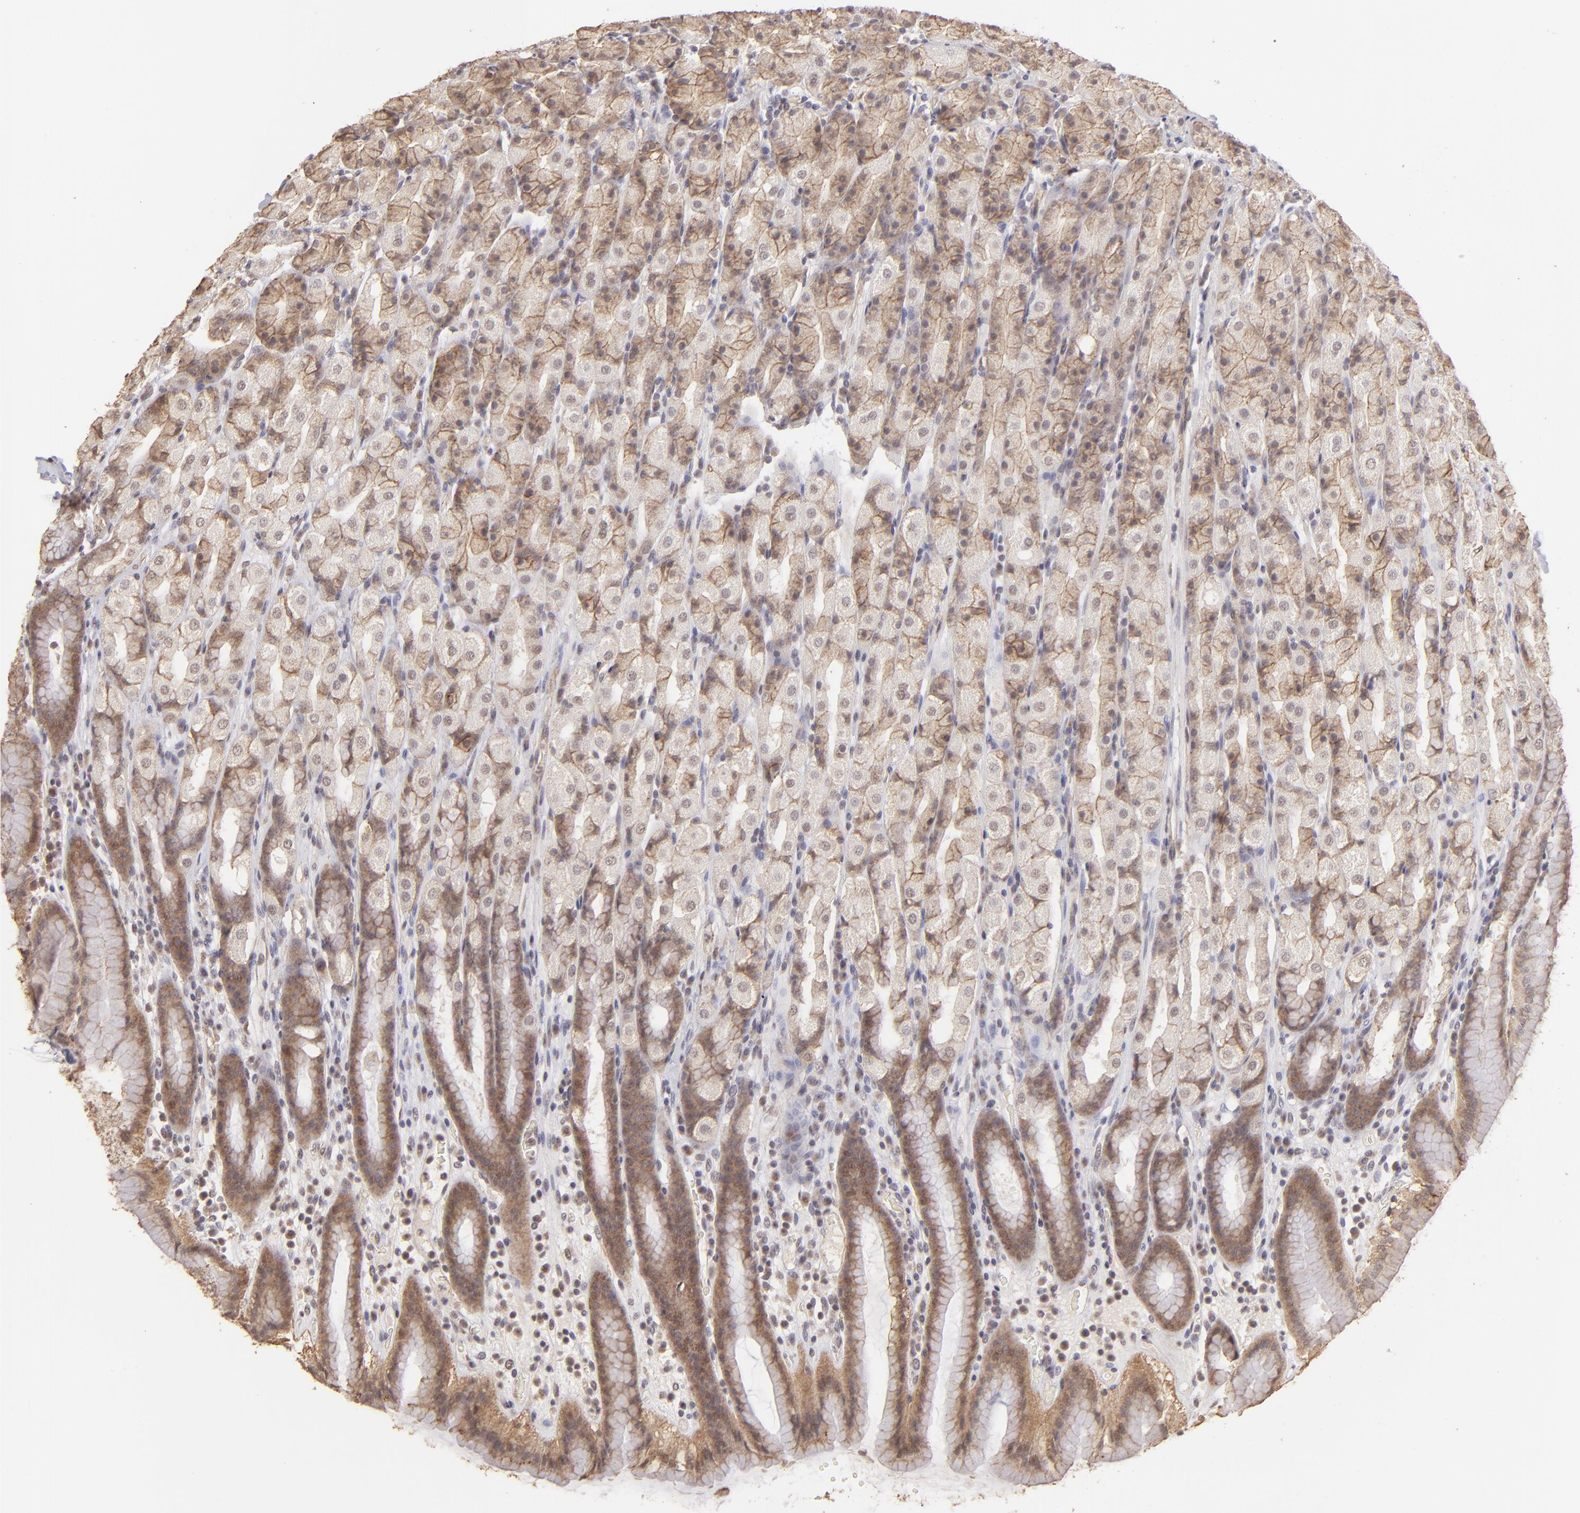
{"staining": {"intensity": "moderate", "quantity": ">75%", "location": "cytoplasmic/membranous"}, "tissue": "stomach", "cell_type": "Glandular cells", "image_type": "normal", "snomed": [{"axis": "morphology", "description": "Normal tissue, NOS"}, {"axis": "topography", "description": "Stomach, upper"}], "caption": "Protein staining by immunohistochemistry shows moderate cytoplasmic/membranous expression in about >75% of glandular cells in benign stomach.", "gene": "CLDN1", "patient": {"sex": "male", "age": 68}}